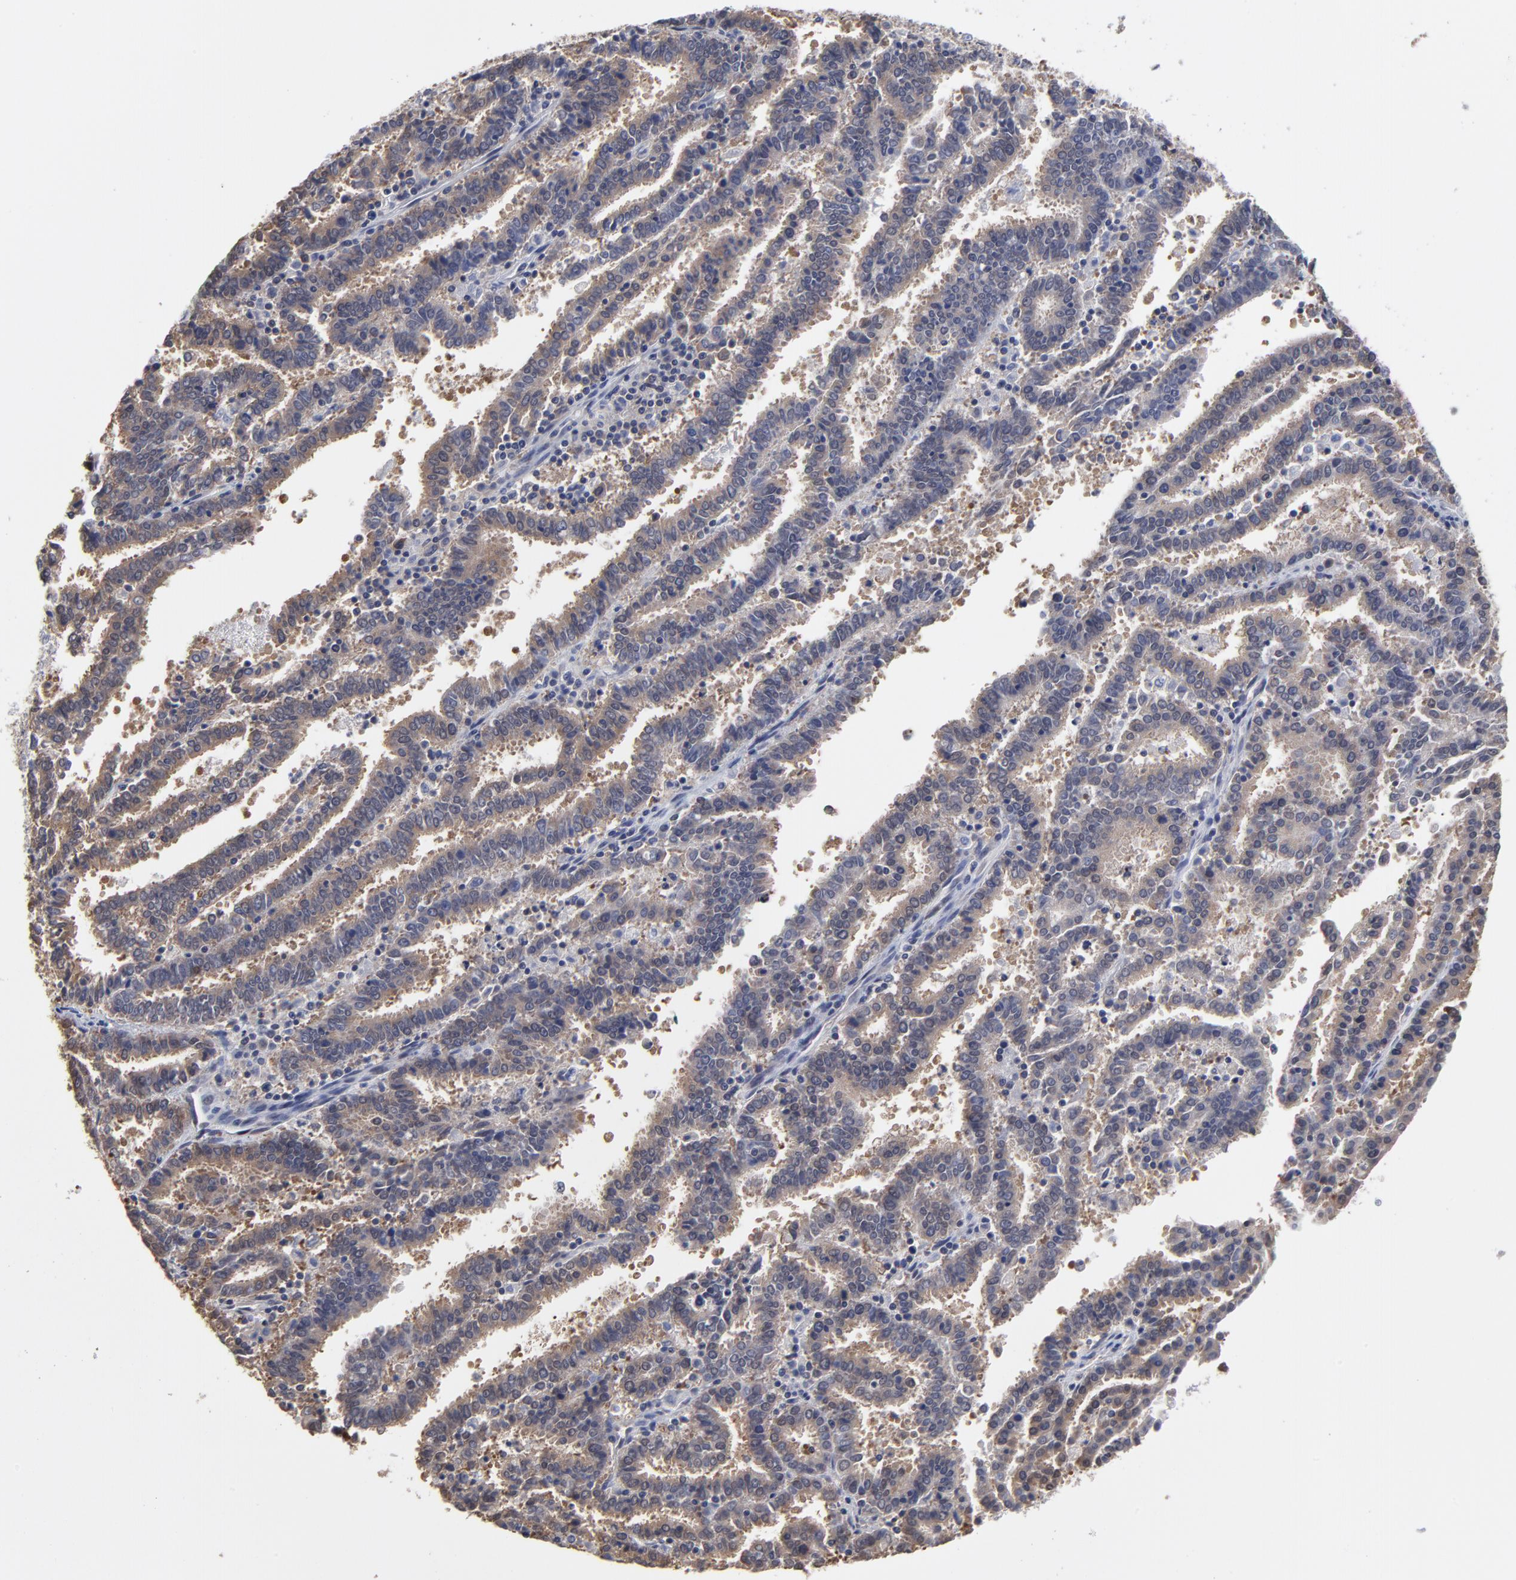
{"staining": {"intensity": "weak", "quantity": ">75%", "location": "cytoplasmic/membranous"}, "tissue": "endometrial cancer", "cell_type": "Tumor cells", "image_type": "cancer", "snomed": [{"axis": "morphology", "description": "Adenocarcinoma, NOS"}, {"axis": "topography", "description": "Uterus"}], "caption": "Endometrial adenocarcinoma tissue reveals weak cytoplasmic/membranous expression in about >75% of tumor cells", "gene": "CCT2", "patient": {"sex": "female", "age": 83}}